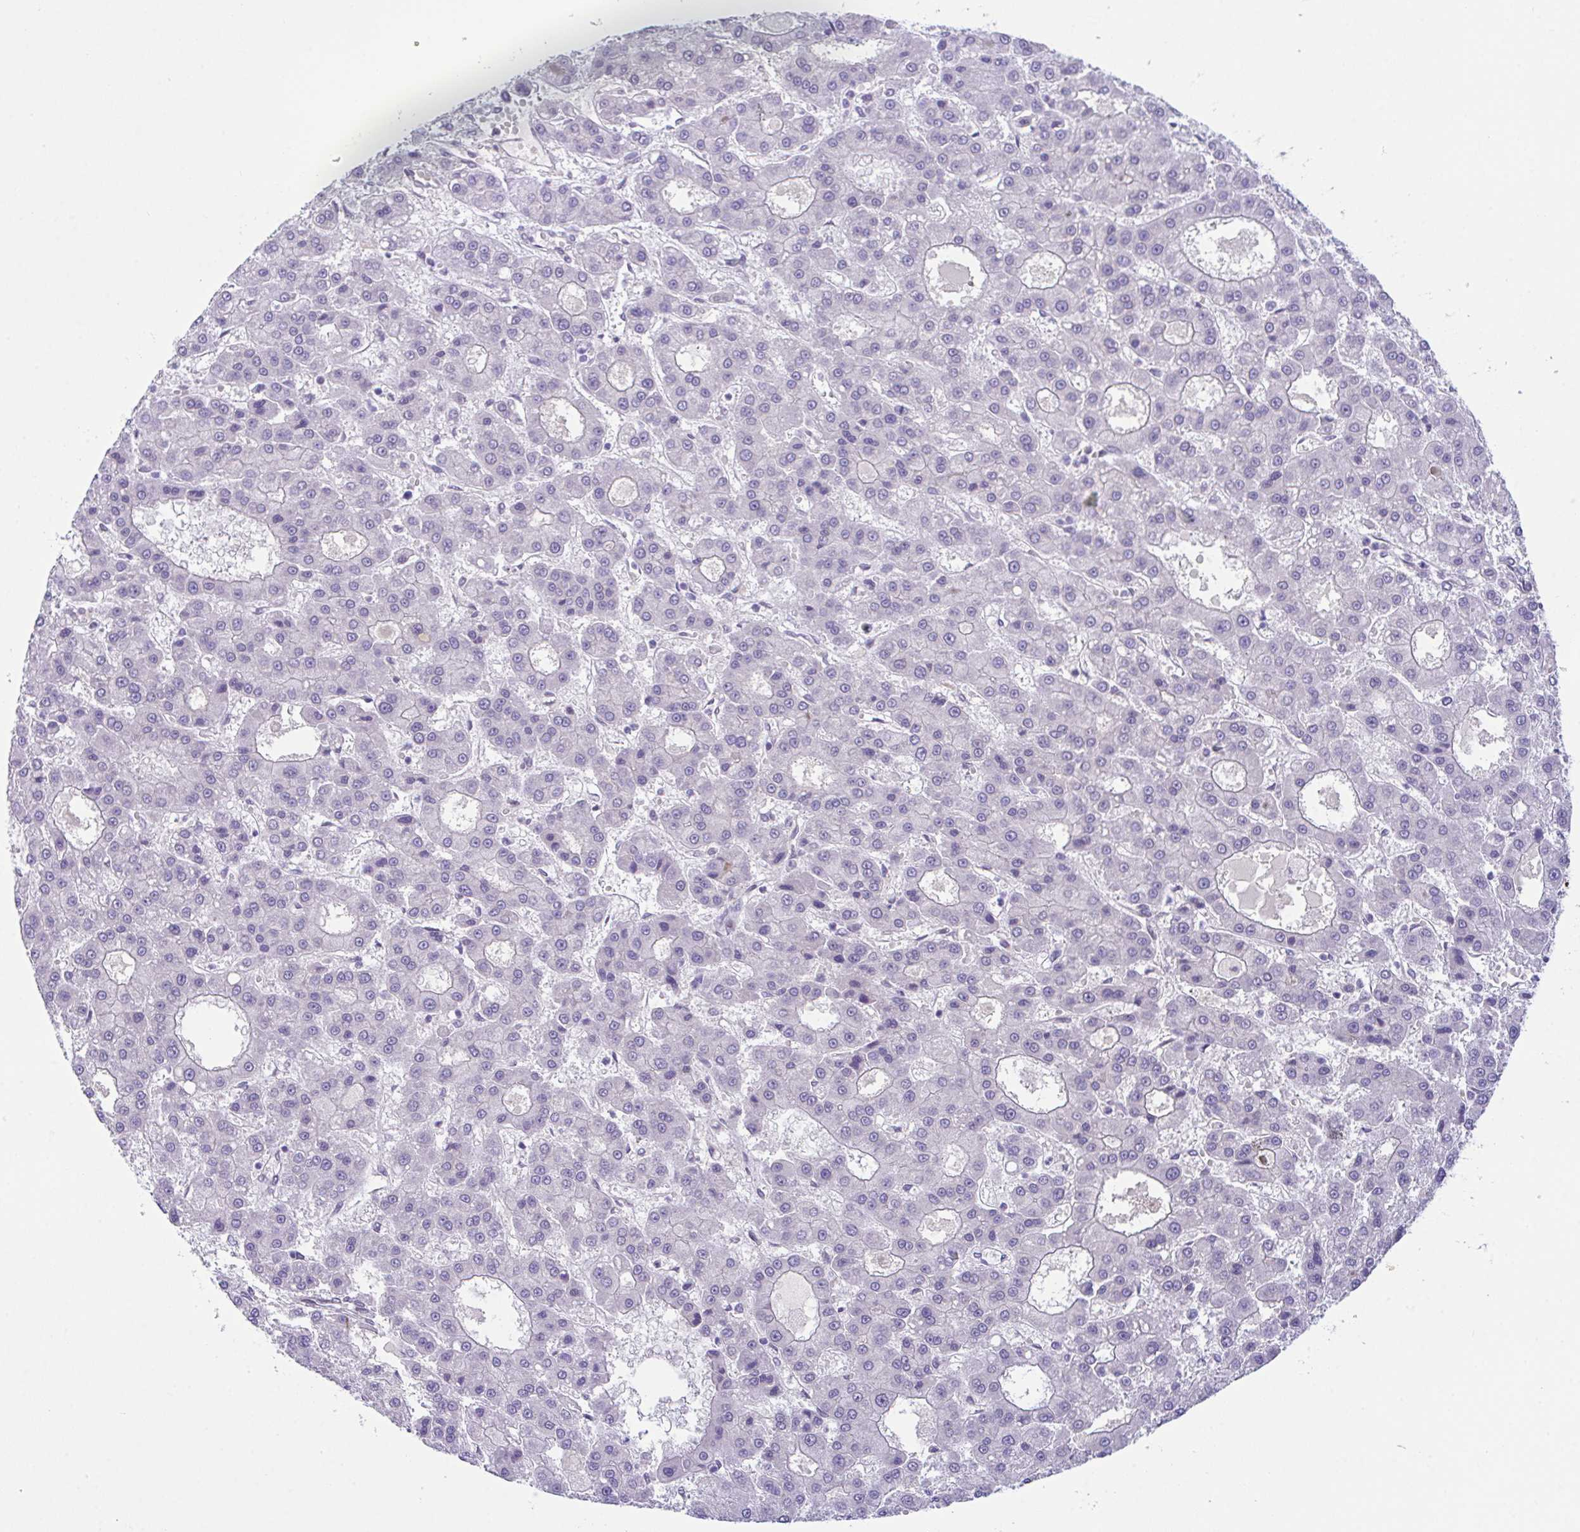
{"staining": {"intensity": "negative", "quantity": "none", "location": "none"}, "tissue": "liver cancer", "cell_type": "Tumor cells", "image_type": "cancer", "snomed": [{"axis": "morphology", "description": "Carcinoma, Hepatocellular, NOS"}, {"axis": "topography", "description": "Liver"}], "caption": "IHC of liver hepatocellular carcinoma shows no staining in tumor cells.", "gene": "ZBED3", "patient": {"sex": "male", "age": 70}}